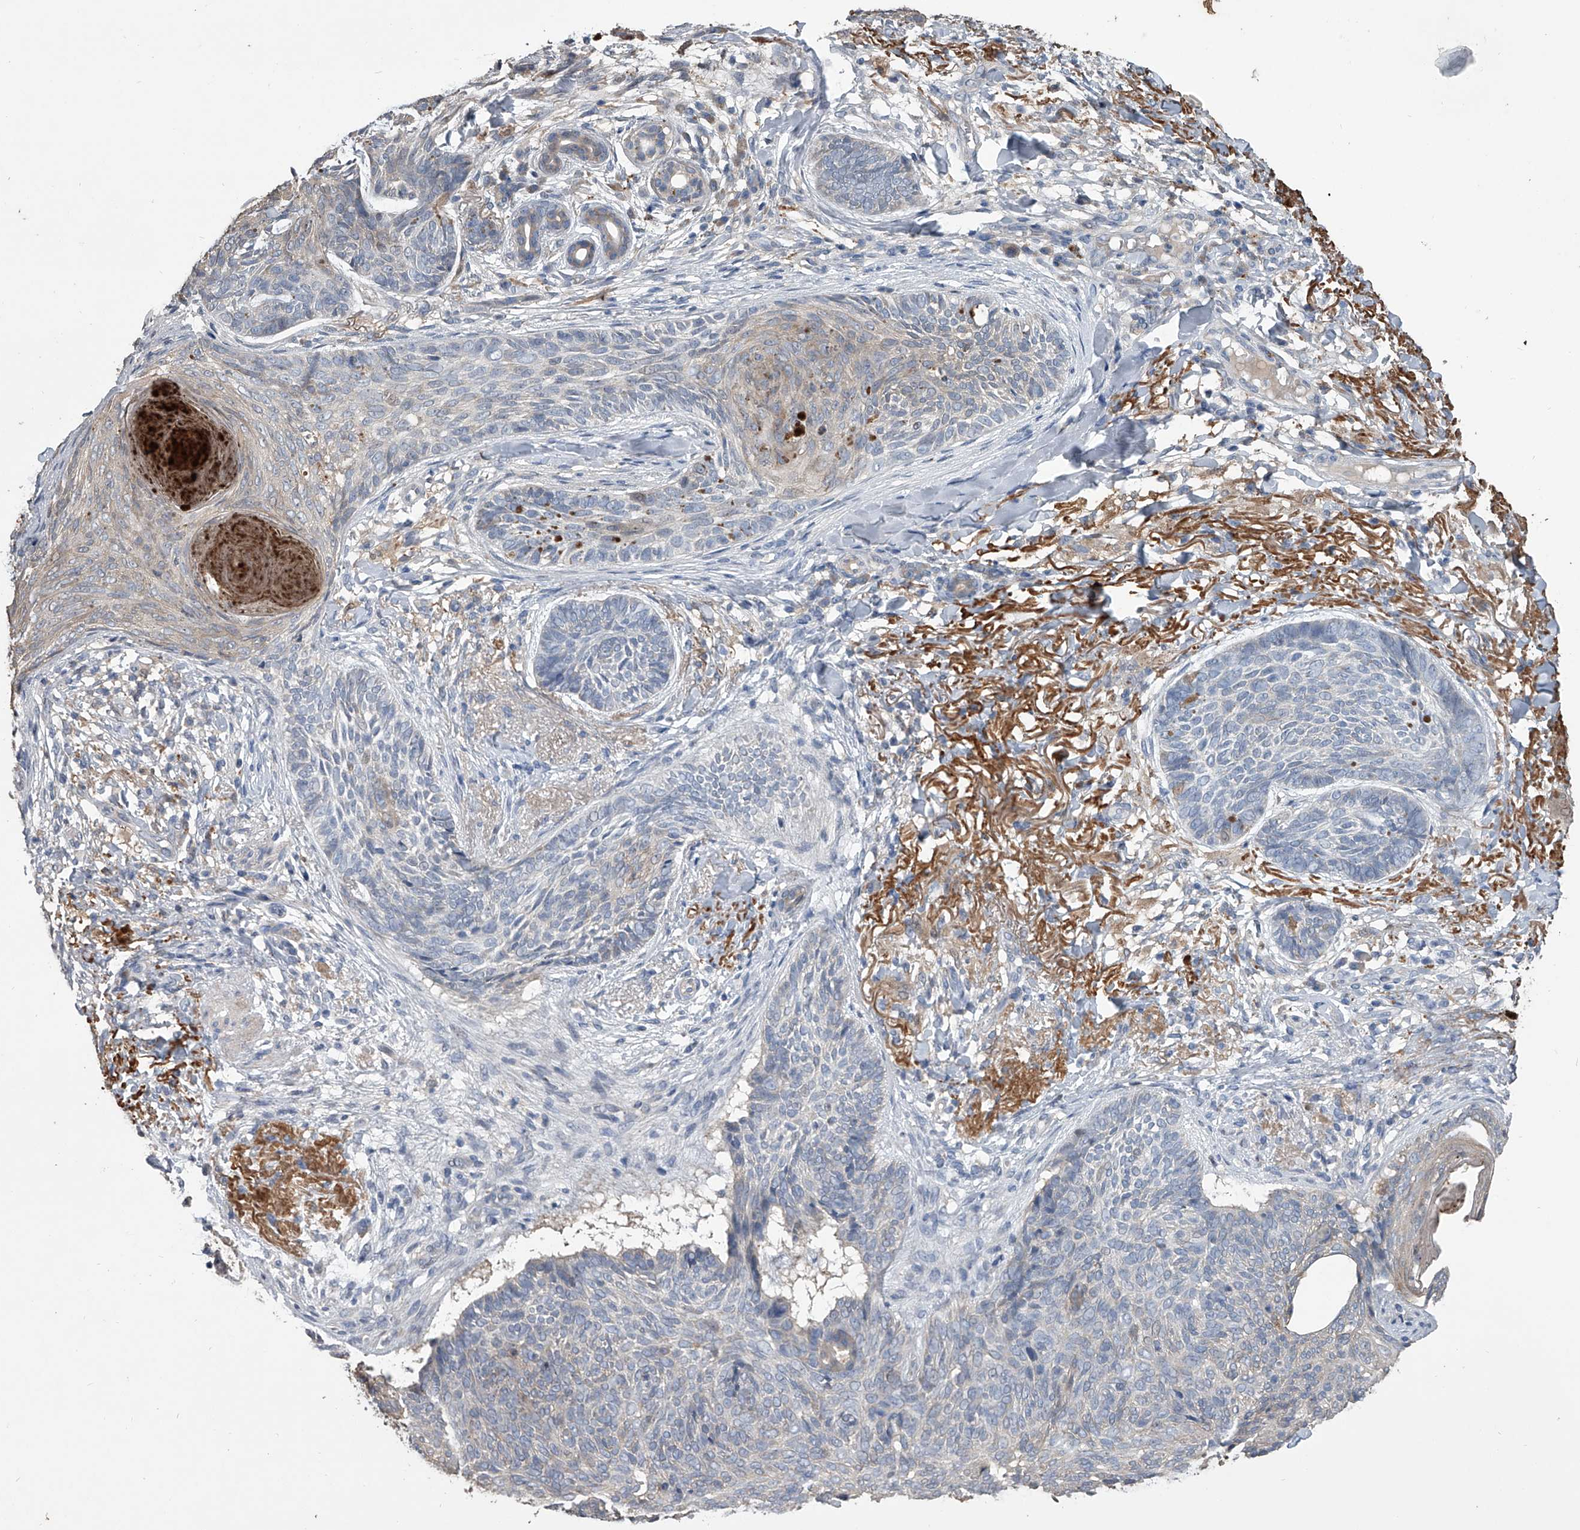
{"staining": {"intensity": "negative", "quantity": "none", "location": "none"}, "tissue": "skin cancer", "cell_type": "Tumor cells", "image_type": "cancer", "snomed": [{"axis": "morphology", "description": "Basal cell carcinoma"}, {"axis": "topography", "description": "Skin"}], "caption": "DAB immunohistochemical staining of human skin cancer (basal cell carcinoma) shows no significant expression in tumor cells.", "gene": "DOCK9", "patient": {"sex": "male", "age": 85}}